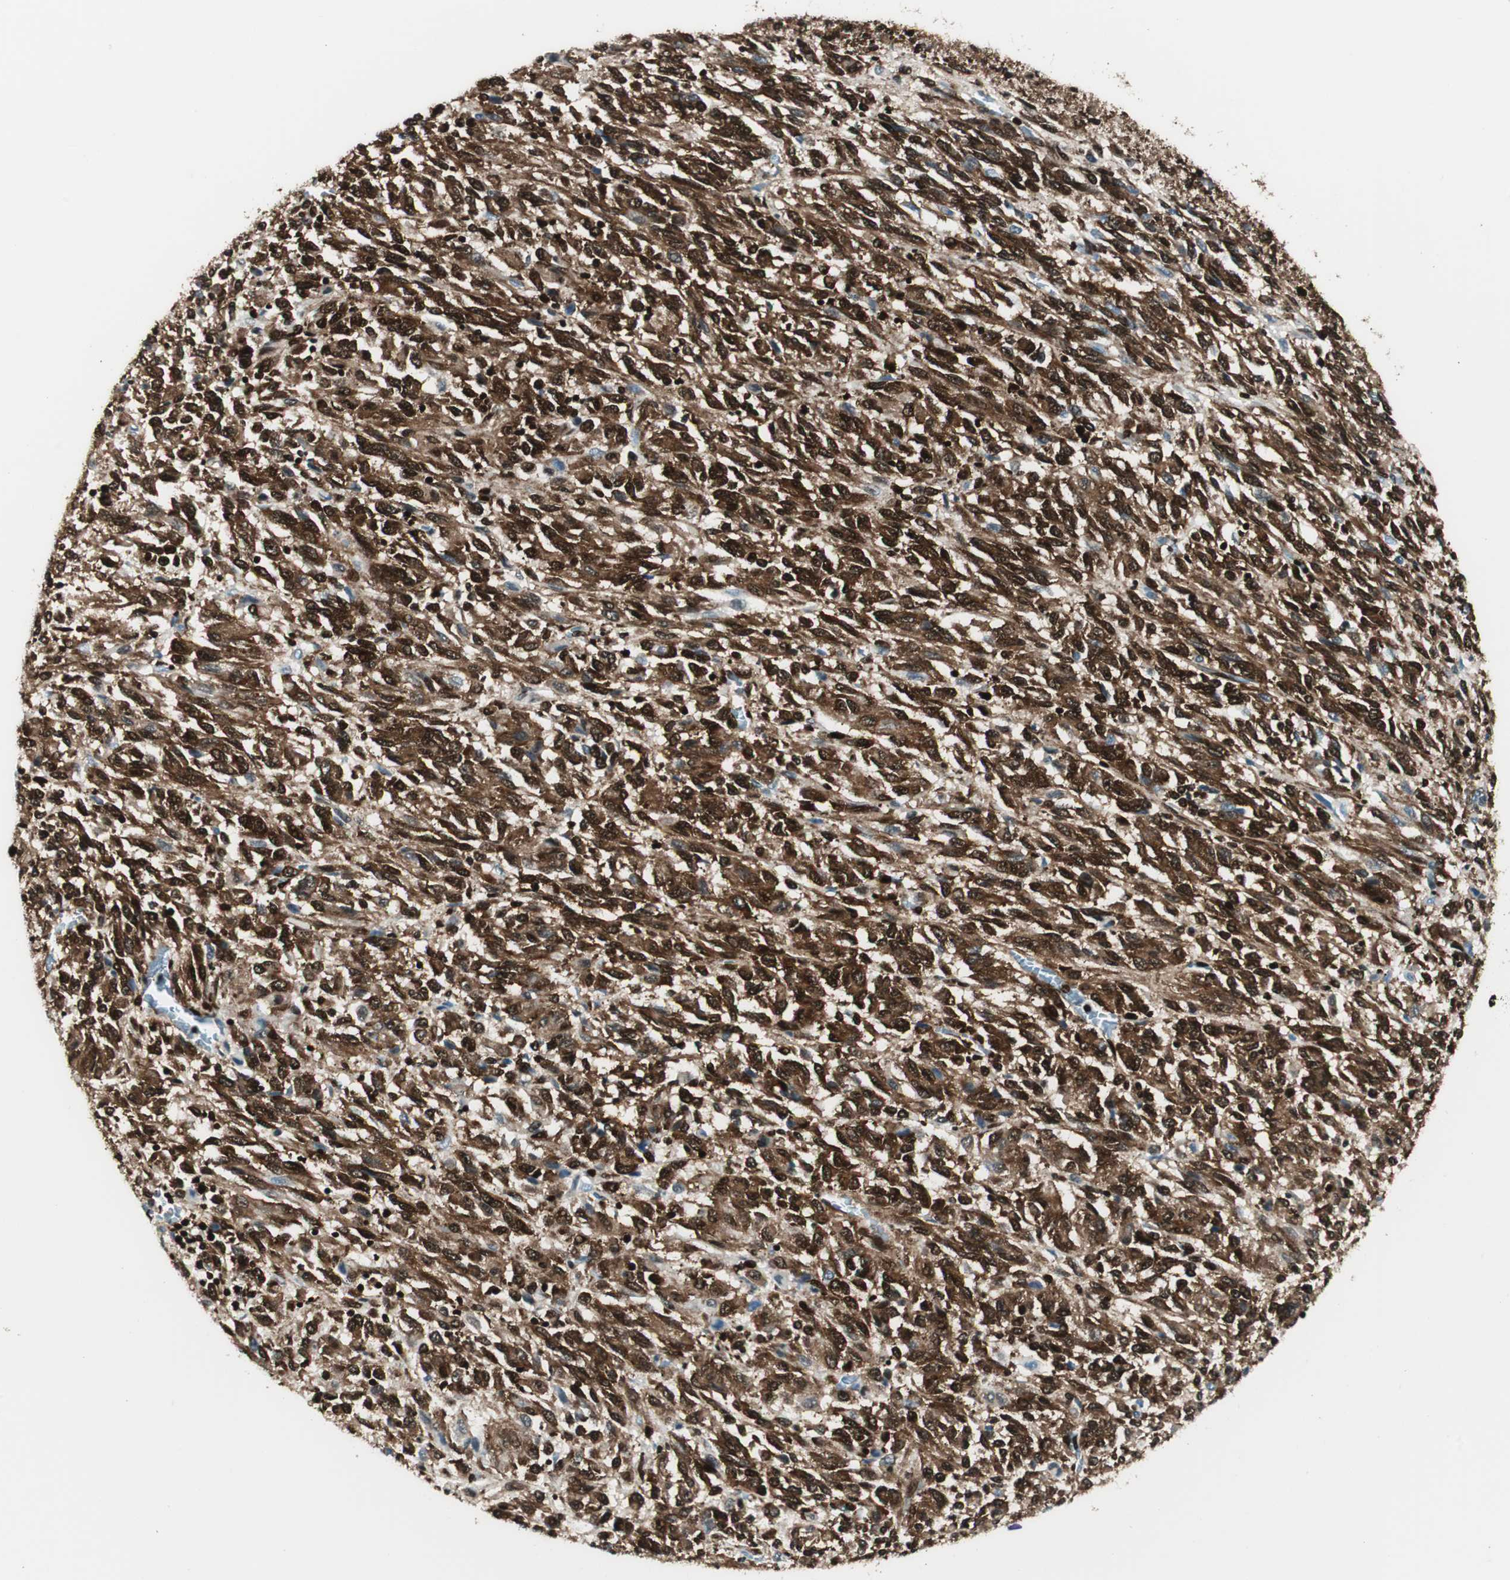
{"staining": {"intensity": "strong", "quantity": ">75%", "location": "cytoplasmic/membranous,nuclear"}, "tissue": "melanoma", "cell_type": "Tumor cells", "image_type": "cancer", "snomed": [{"axis": "morphology", "description": "Malignant melanoma, Metastatic site"}, {"axis": "topography", "description": "Lung"}], "caption": "A high-resolution micrograph shows IHC staining of melanoma, which shows strong cytoplasmic/membranous and nuclear expression in approximately >75% of tumor cells.", "gene": "EWSR1", "patient": {"sex": "male", "age": 64}}